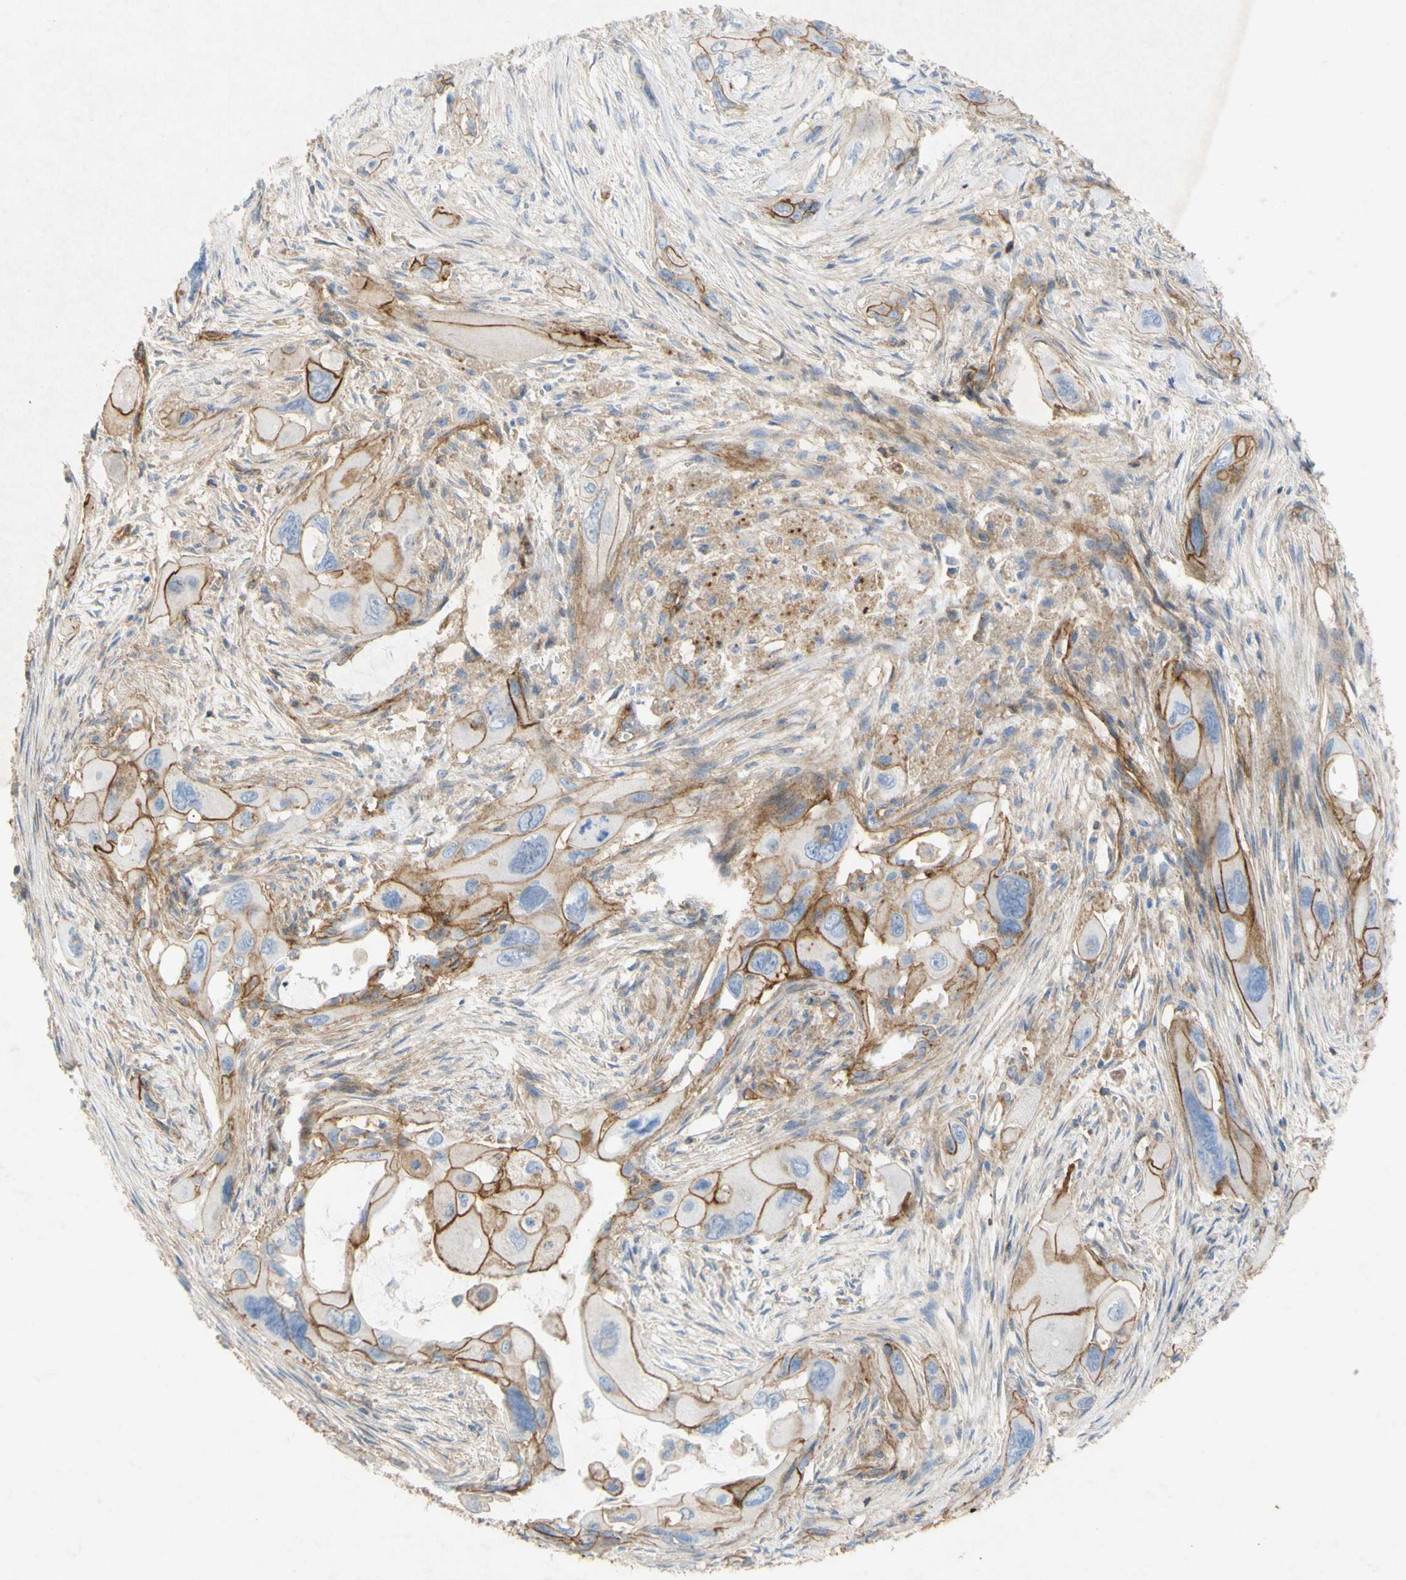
{"staining": {"intensity": "moderate", "quantity": ">75%", "location": "cytoplasmic/membranous"}, "tissue": "pancreatic cancer", "cell_type": "Tumor cells", "image_type": "cancer", "snomed": [{"axis": "morphology", "description": "Adenocarcinoma, NOS"}, {"axis": "topography", "description": "Pancreas"}], "caption": "Immunohistochemical staining of pancreatic cancer (adenocarcinoma) shows medium levels of moderate cytoplasmic/membranous expression in about >75% of tumor cells.", "gene": "ATP2A3", "patient": {"sex": "male", "age": 73}}